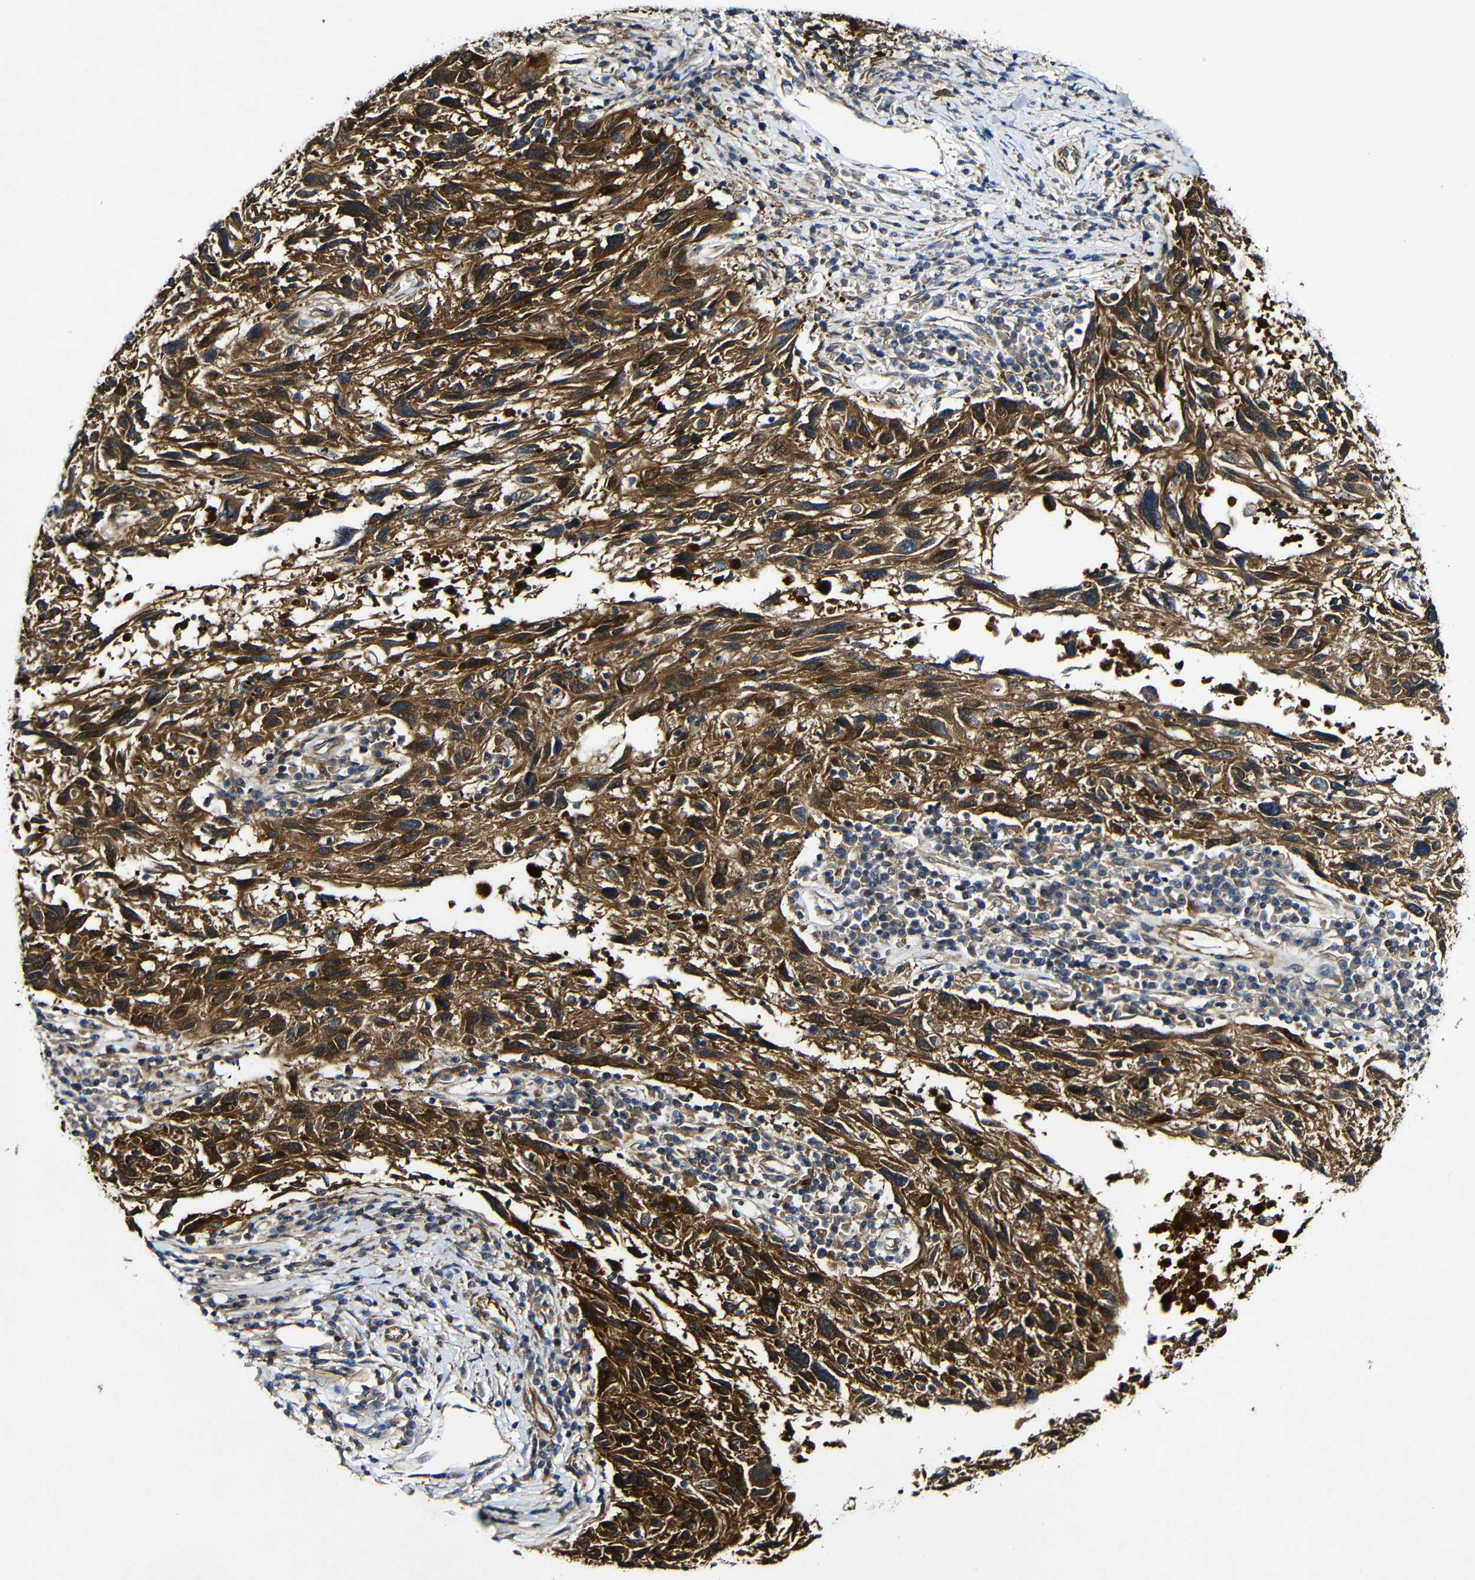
{"staining": {"intensity": "strong", "quantity": ">75%", "location": "cytoplasmic/membranous"}, "tissue": "melanoma", "cell_type": "Tumor cells", "image_type": "cancer", "snomed": [{"axis": "morphology", "description": "Malignant melanoma, NOS"}, {"axis": "topography", "description": "Skin"}], "caption": "The image reveals staining of melanoma, revealing strong cytoplasmic/membranous protein expression (brown color) within tumor cells. (DAB IHC, brown staining for protein, blue staining for nuclei).", "gene": "GSDME", "patient": {"sex": "male", "age": 53}}